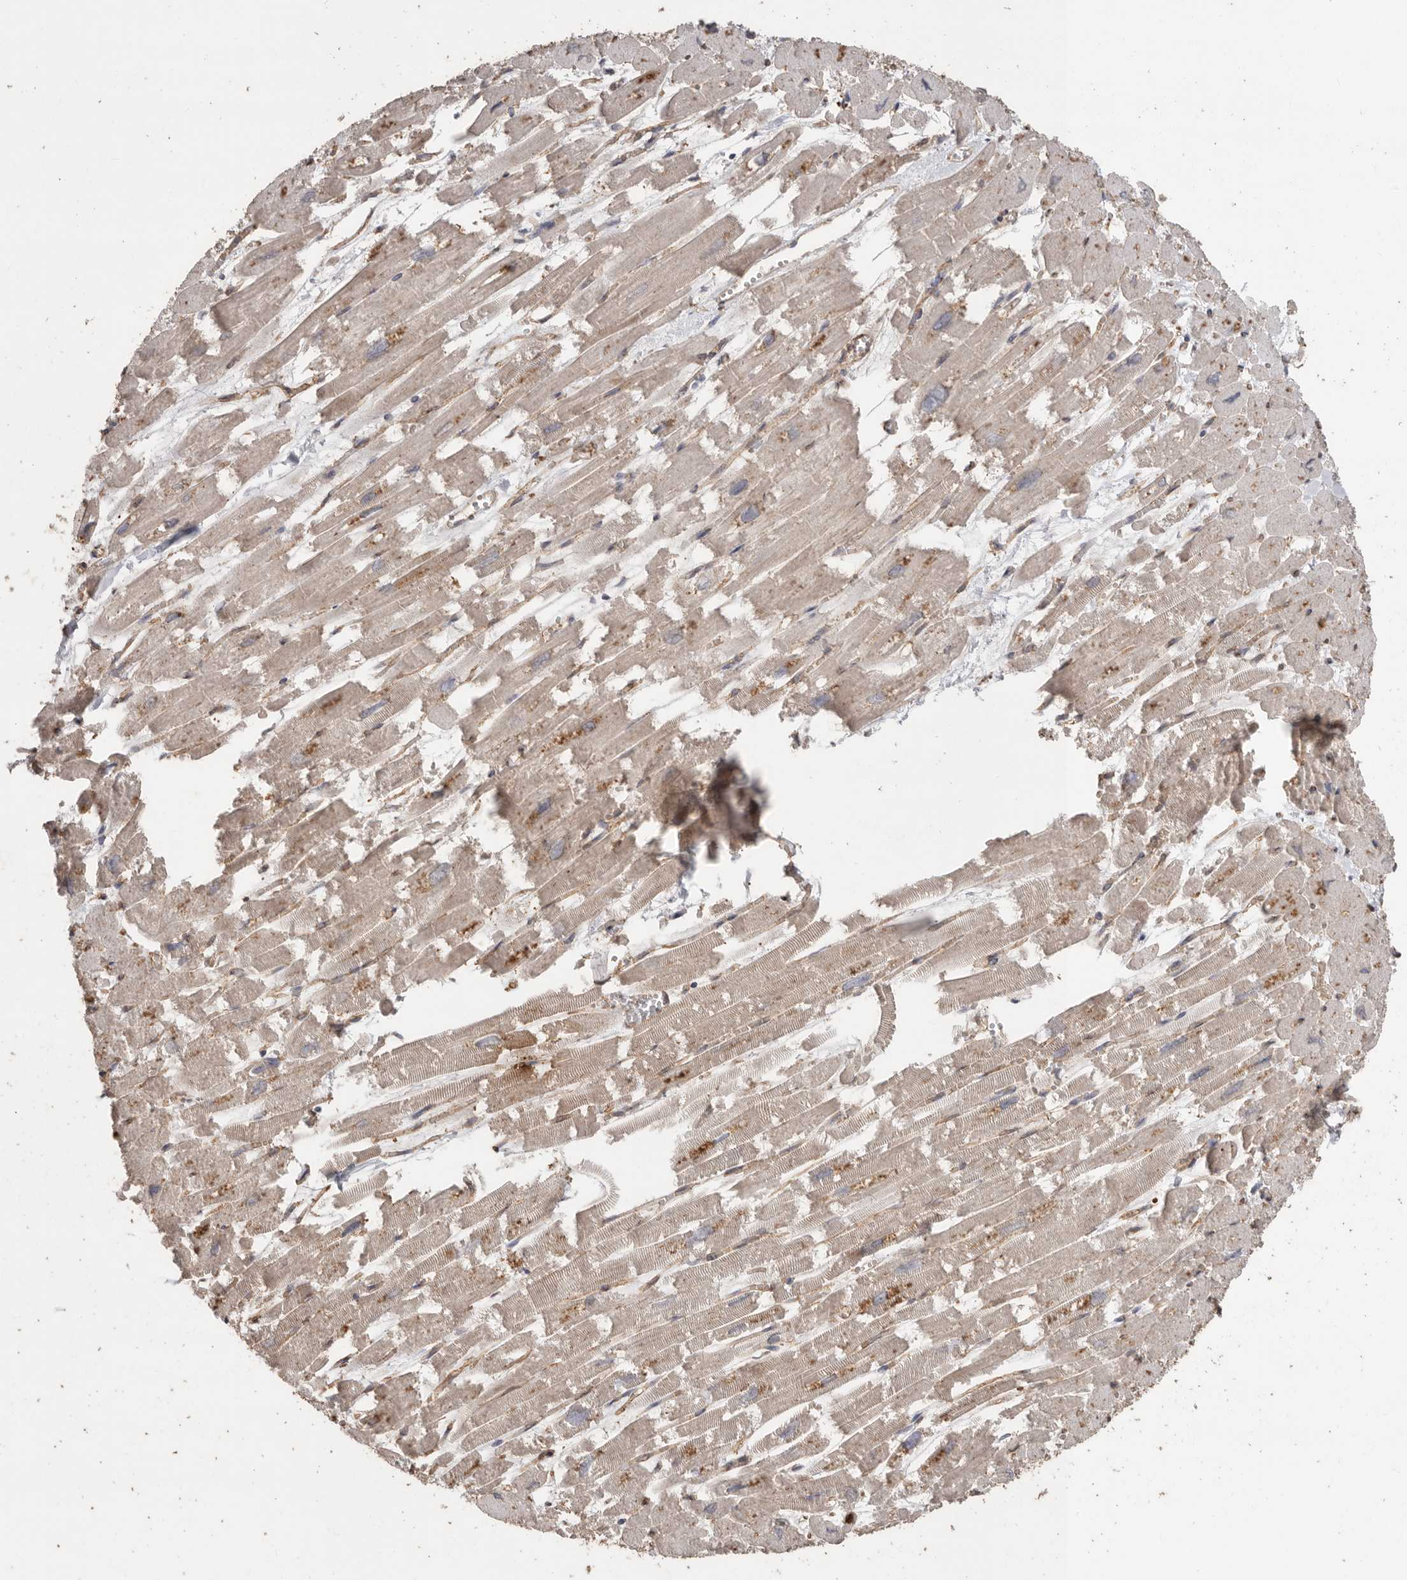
{"staining": {"intensity": "moderate", "quantity": "25%-75%", "location": "cytoplasmic/membranous"}, "tissue": "heart muscle", "cell_type": "Cardiomyocytes", "image_type": "normal", "snomed": [{"axis": "morphology", "description": "Normal tissue, NOS"}, {"axis": "topography", "description": "Heart"}], "caption": "Heart muscle stained with DAB (3,3'-diaminobenzidine) immunohistochemistry demonstrates medium levels of moderate cytoplasmic/membranous positivity in approximately 25%-75% of cardiomyocytes.", "gene": "PODXL2", "patient": {"sex": "male", "age": 54}}